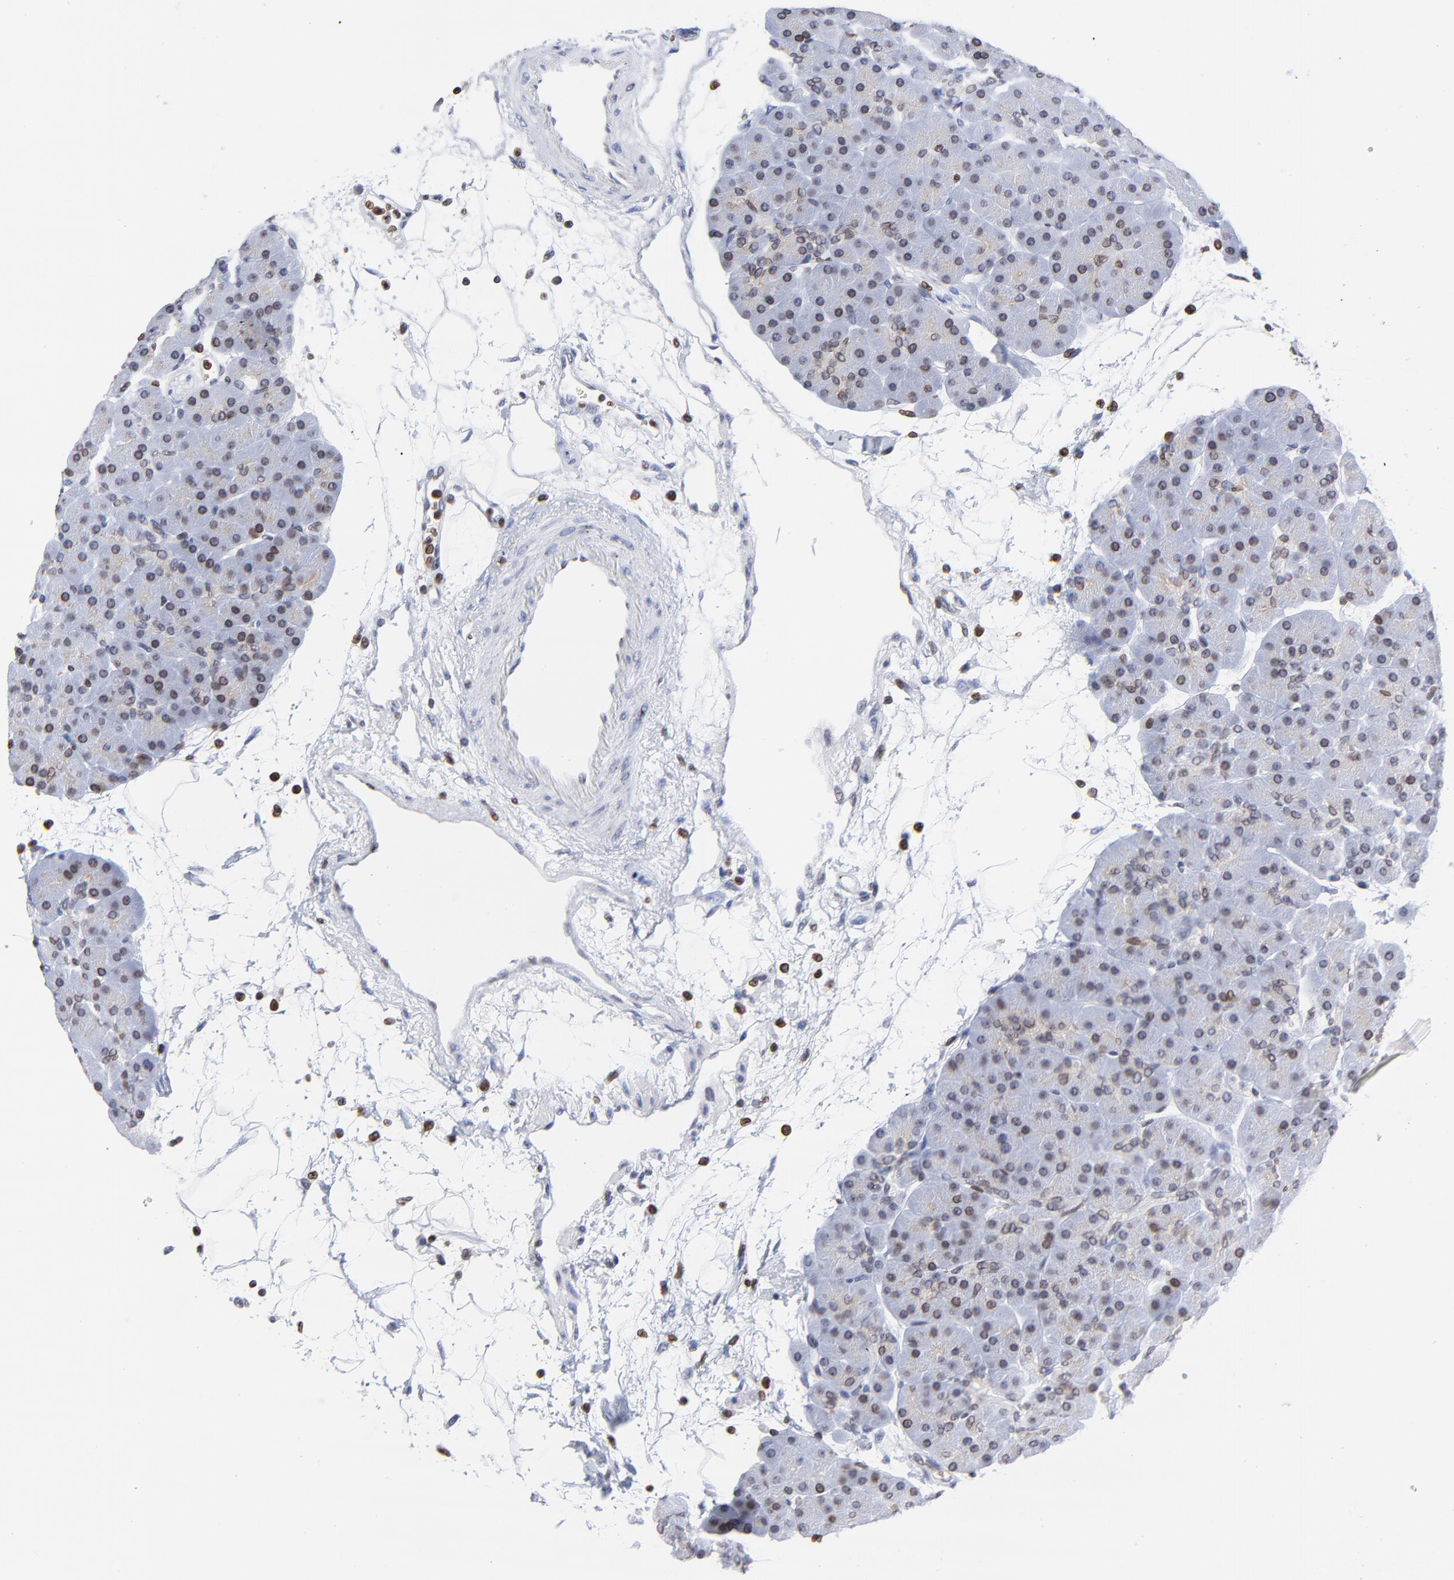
{"staining": {"intensity": "moderate", "quantity": "25%-75%", "location": "cytoplasmic/membranous,nuclear"}, "tissue": "pancreas", "cell_type": "Exocrine glandular cells", "image_type": "normal", "snomed": [{"axis": "morphology", "description": "Normal tissue, NOS"}, {"axis": "topography", "description": "Pancreas"}], "caption": "A micrograph of pancreas stained for a protein exhibits moderate cytoplasmic/membranous,nuclear brown staining in exocrine glandular cells. Nuclei are stained in blue.", "gene": "THAP7", "patient": {"sex": "male", "age": 66}}